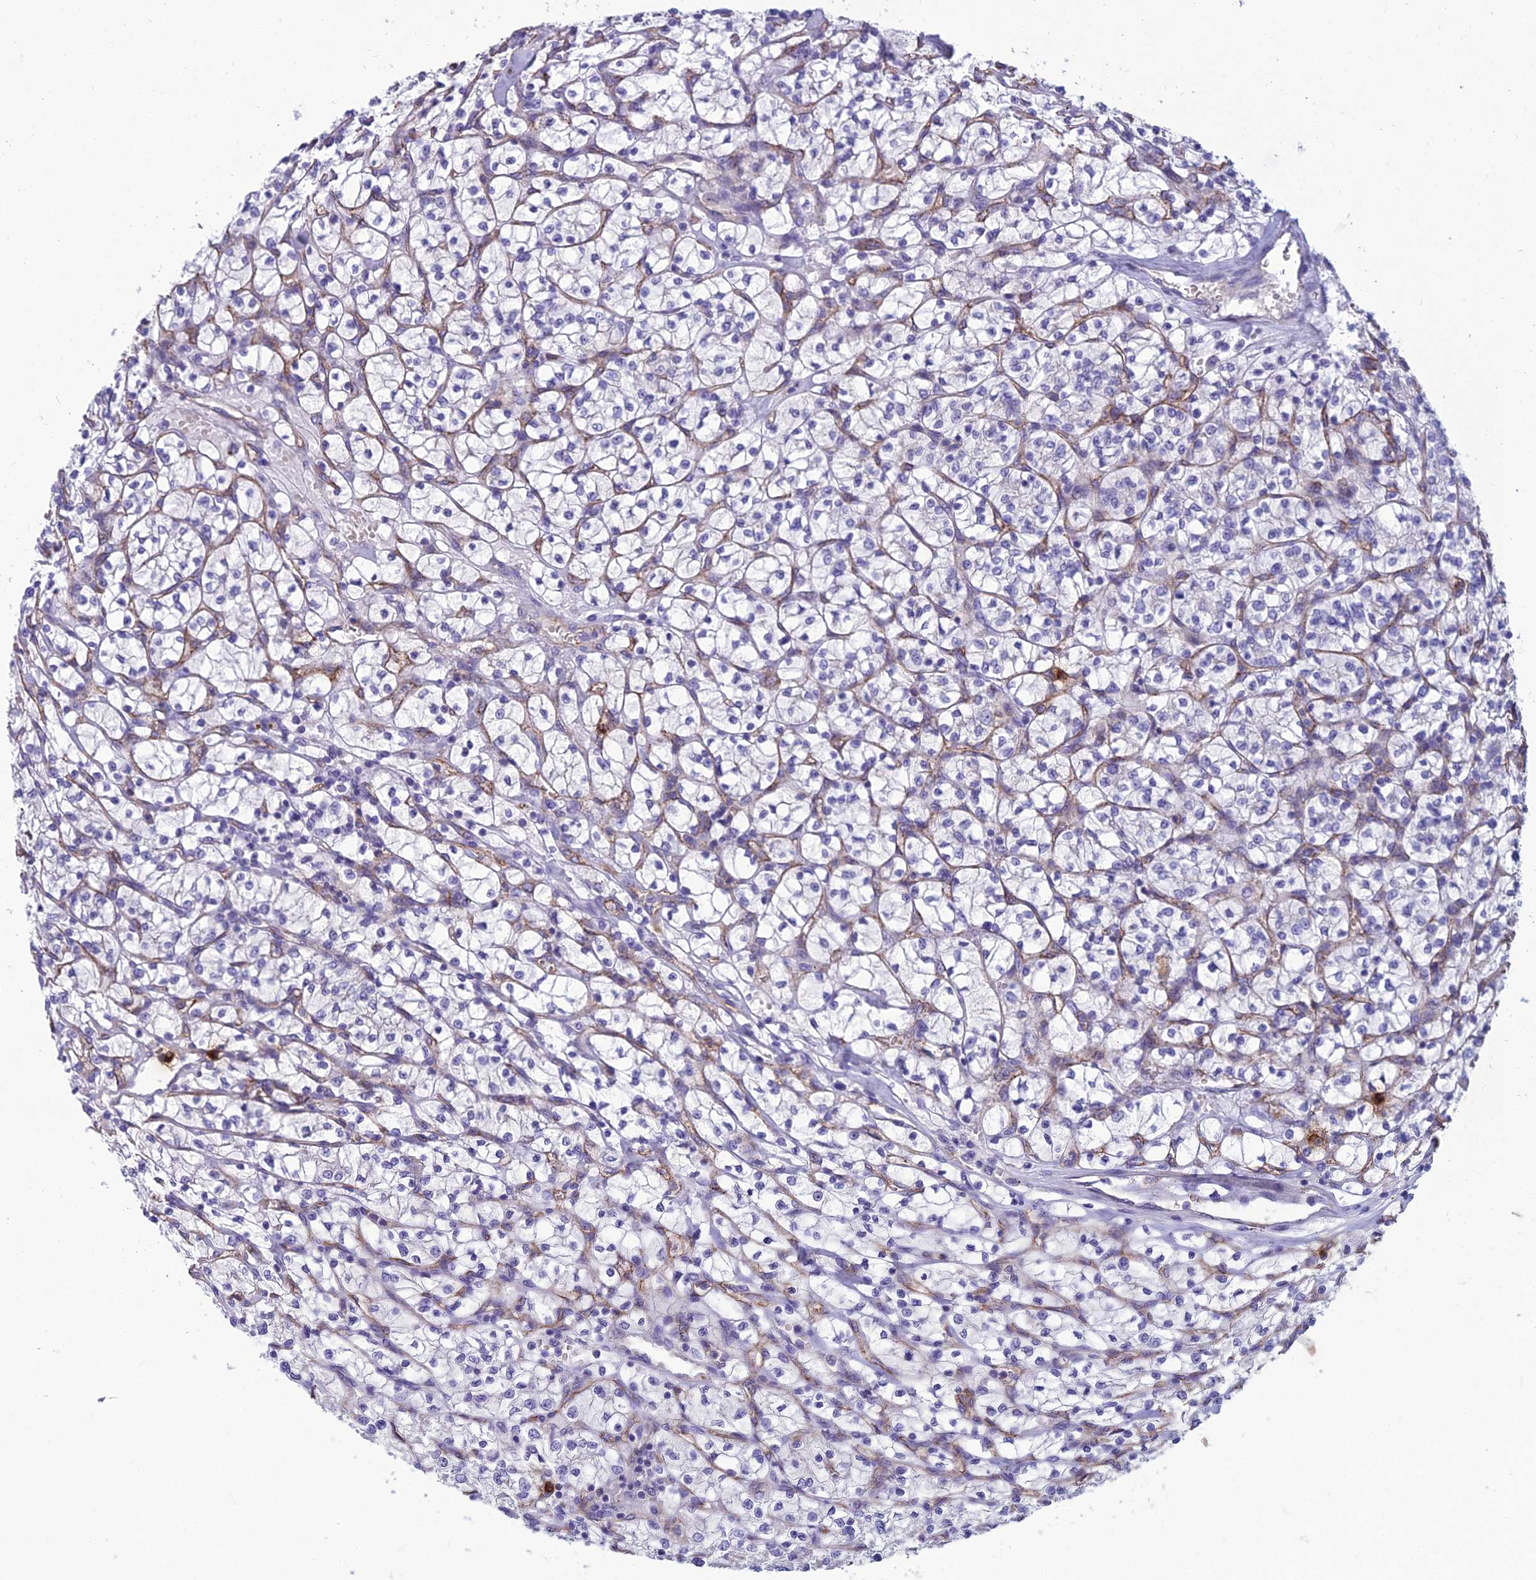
{"staining": {"intensity": "negative", "quantity": "none", "location": "none"}, "tissue": "renal cancer", "cell_type": "Tumor cells", "image_type": "cancer", "snomed": [{"axis": "morphology", "description": "Adenocarcinoma, NOS"}, {"axis": "topography", "description": "Kidney"}], "caption": "This is a micrograph of immunohistochemistry (IHC) staining of renal cancer, which shows no staining in tumor cells.", "gene": "BBS7", "patient": {"sex": "female", "age": 64}}